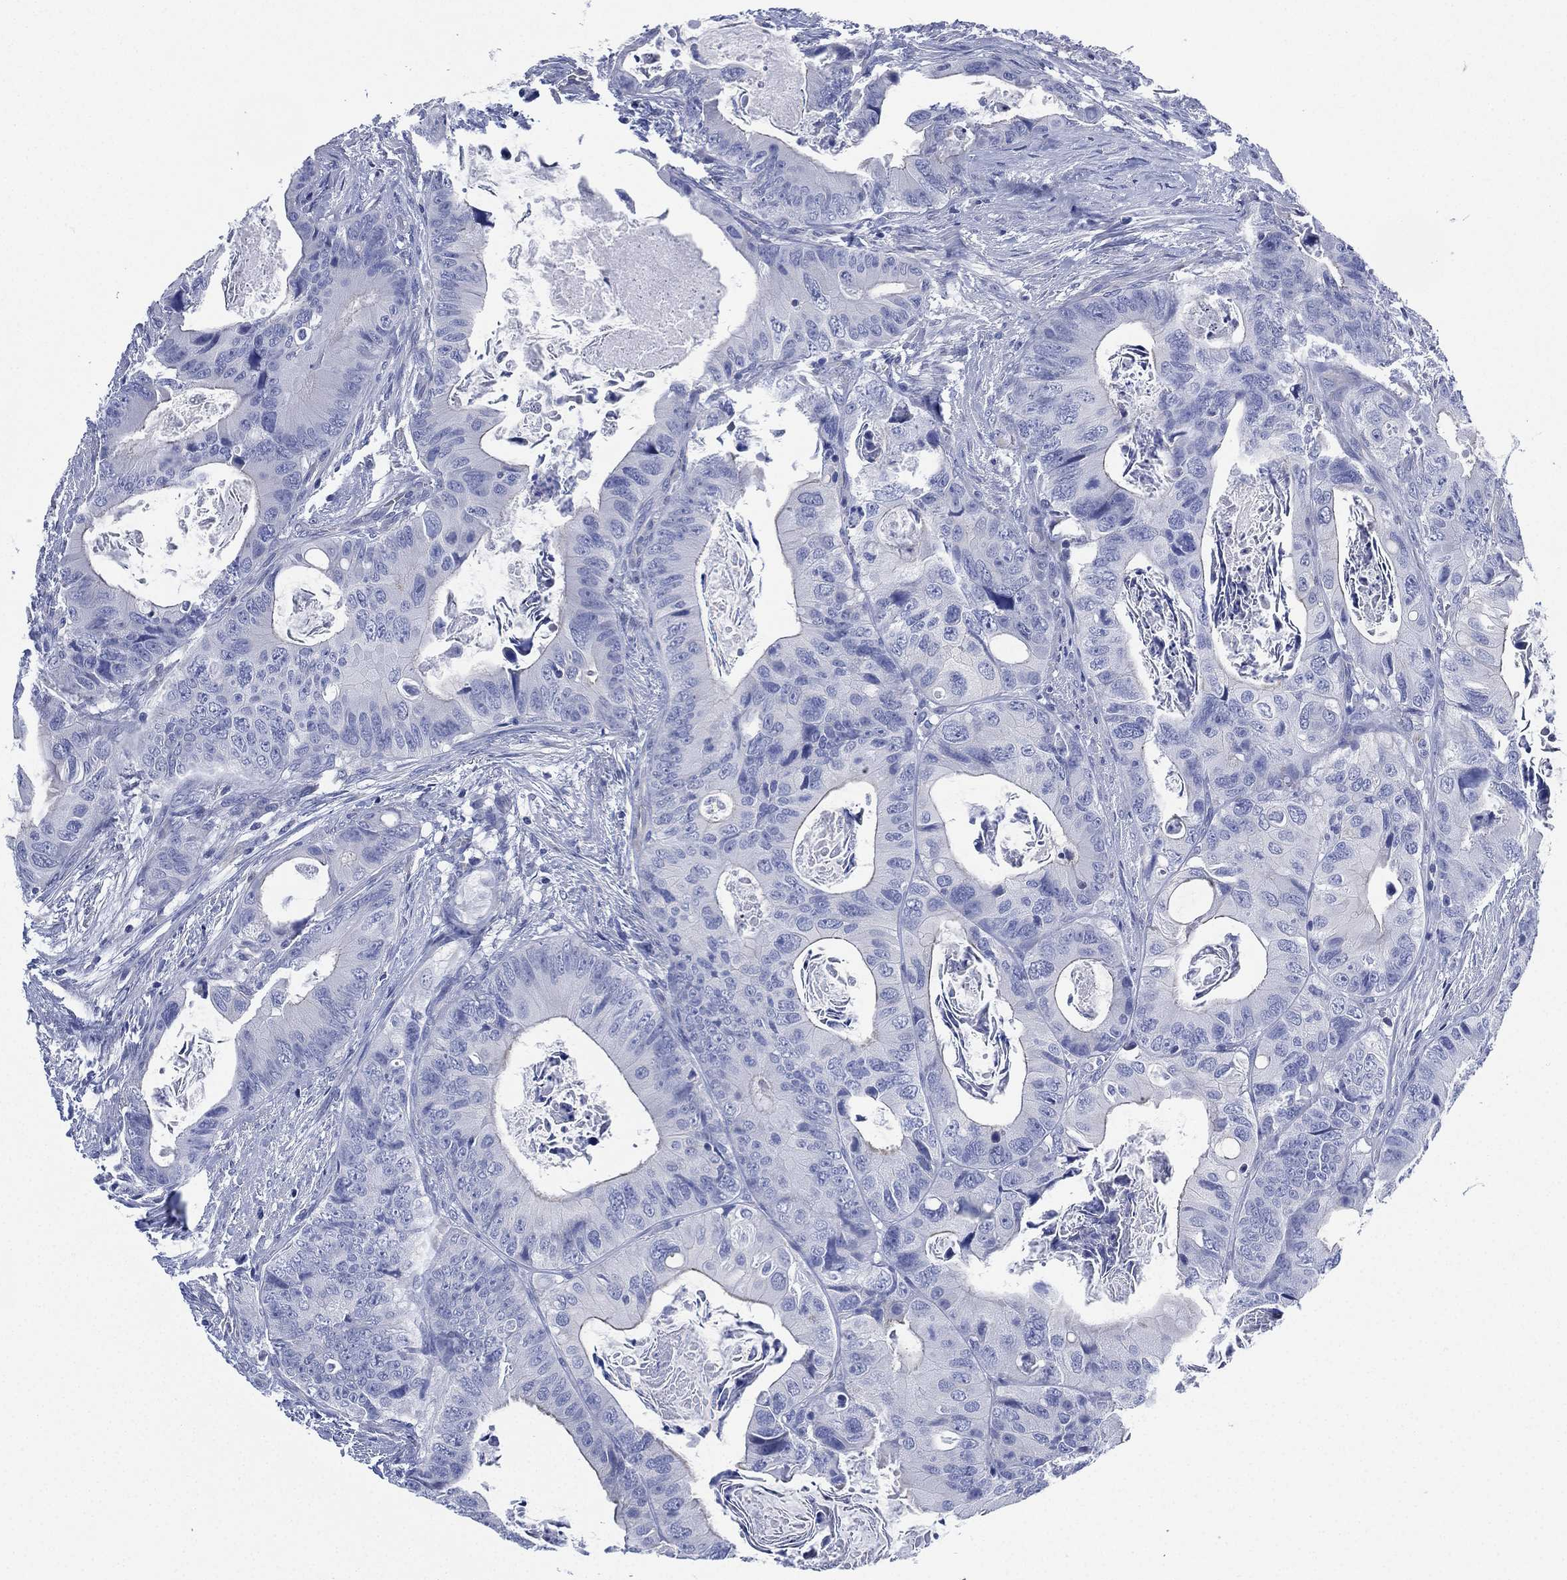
{"staining": {"intensity": "negative", "quantity": "none", "location": "none"}, "tissue": "colorectal cancer", "cell_type": "Tumor cells", "image_type": "cancer", "snomed": [{"axis": "morphology", "description": "Adenocarcinoma, NOS"}, {"axis": "topography", "description": "Rectum"}], "caption": "Tumor cells show no significant staining in colorectal adenocarcinoma.", "gene": "CCDC70", "patient": {"sex": "male", "age": 64}}